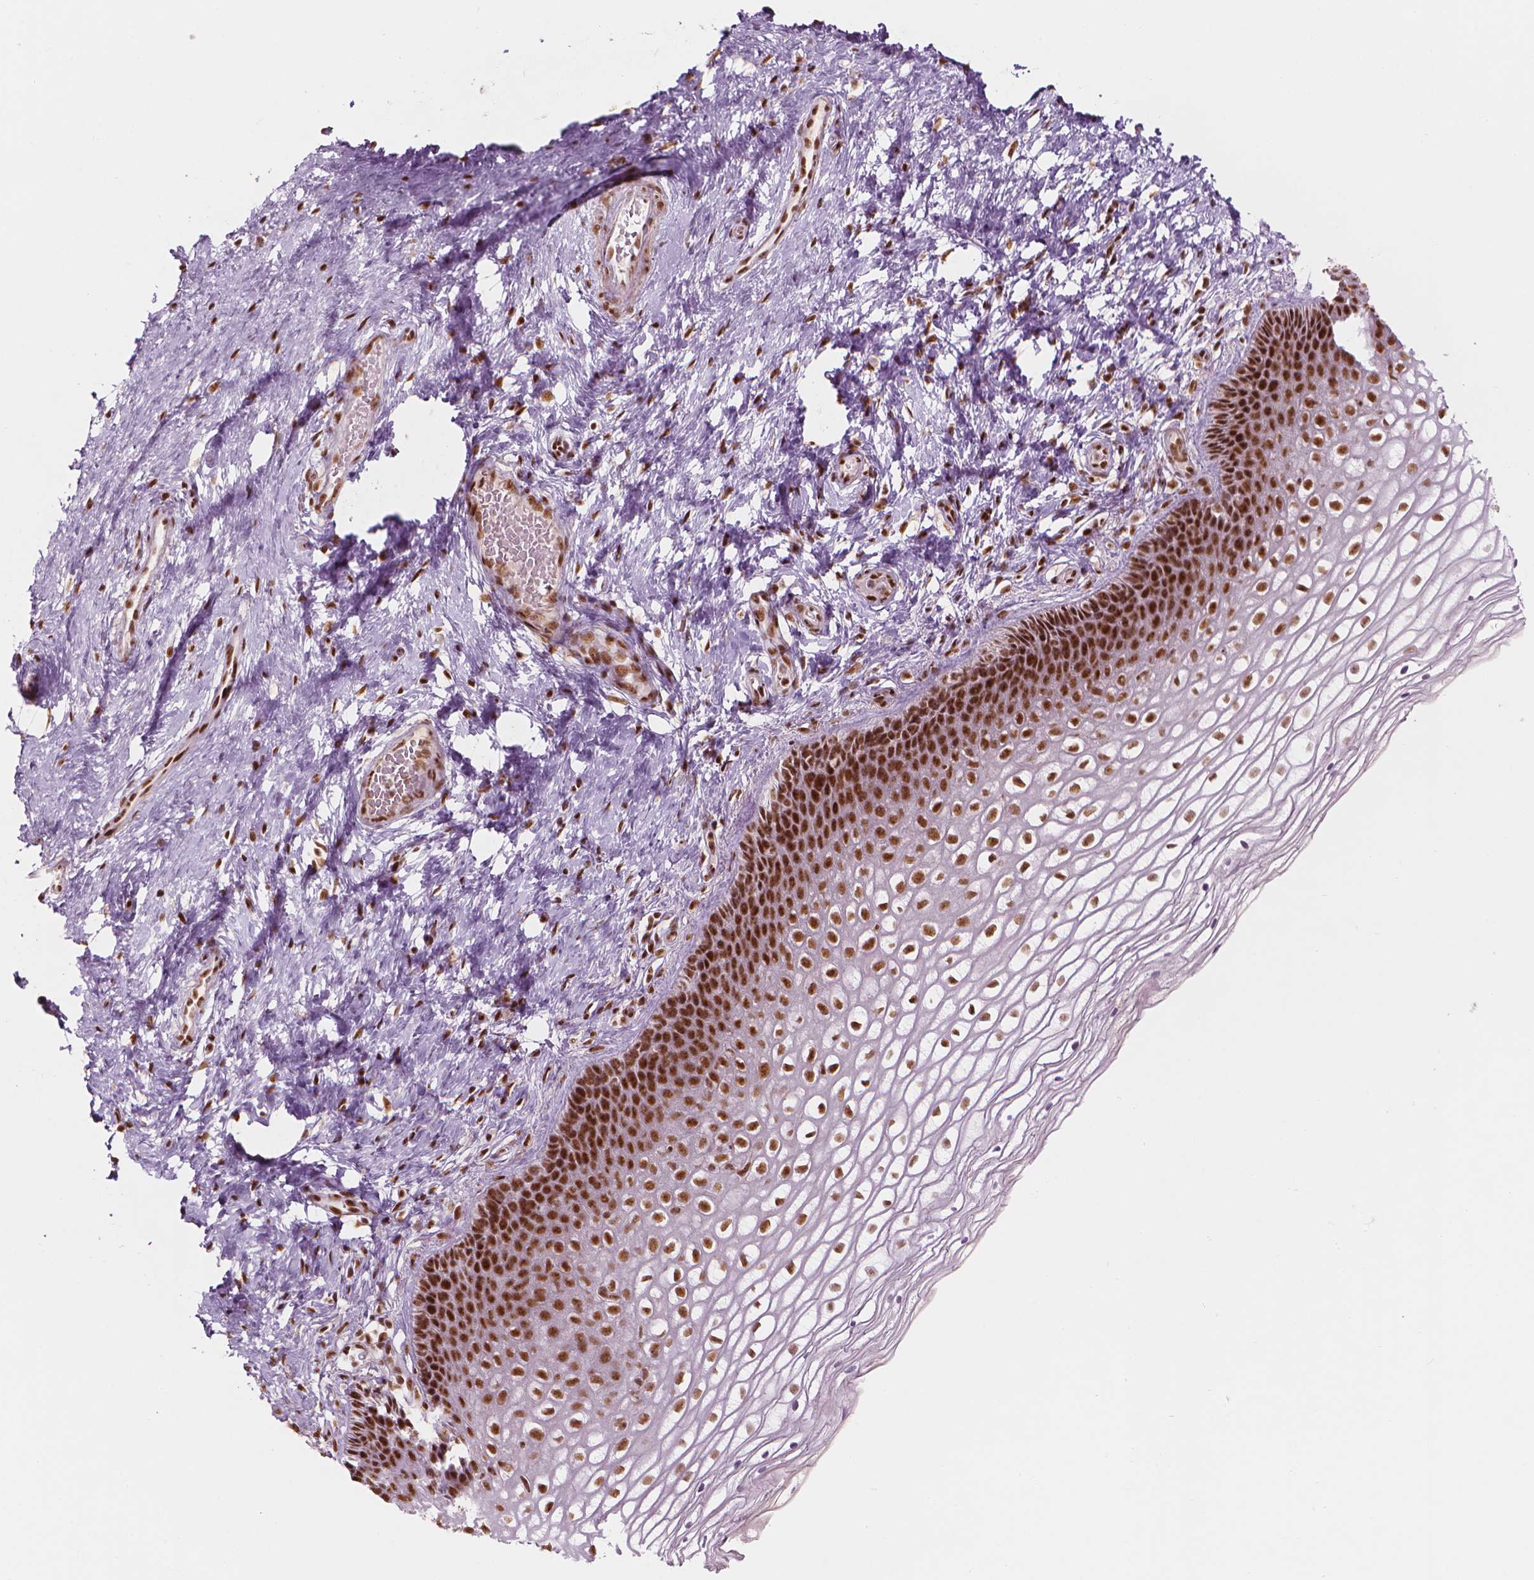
{"staining": {"intensity": "strong", "quantity": ">75%", "location": "nuclear"}, "tissue": "cervix", "cell_type": "Glandular cells", "image_type": "normal", "snomed": [{"axis": "morphology", "description": "Normal tissue, NOS"}, {"axis": "topography", "description": "Cervix"}], "caption": "IHC (DAB) staining of benign human cervix shows strong nuclear protein staining in approximately >75% of glandular cells.", "gene": "ELF2", "patient": {"sex": "female", "age": 34}}